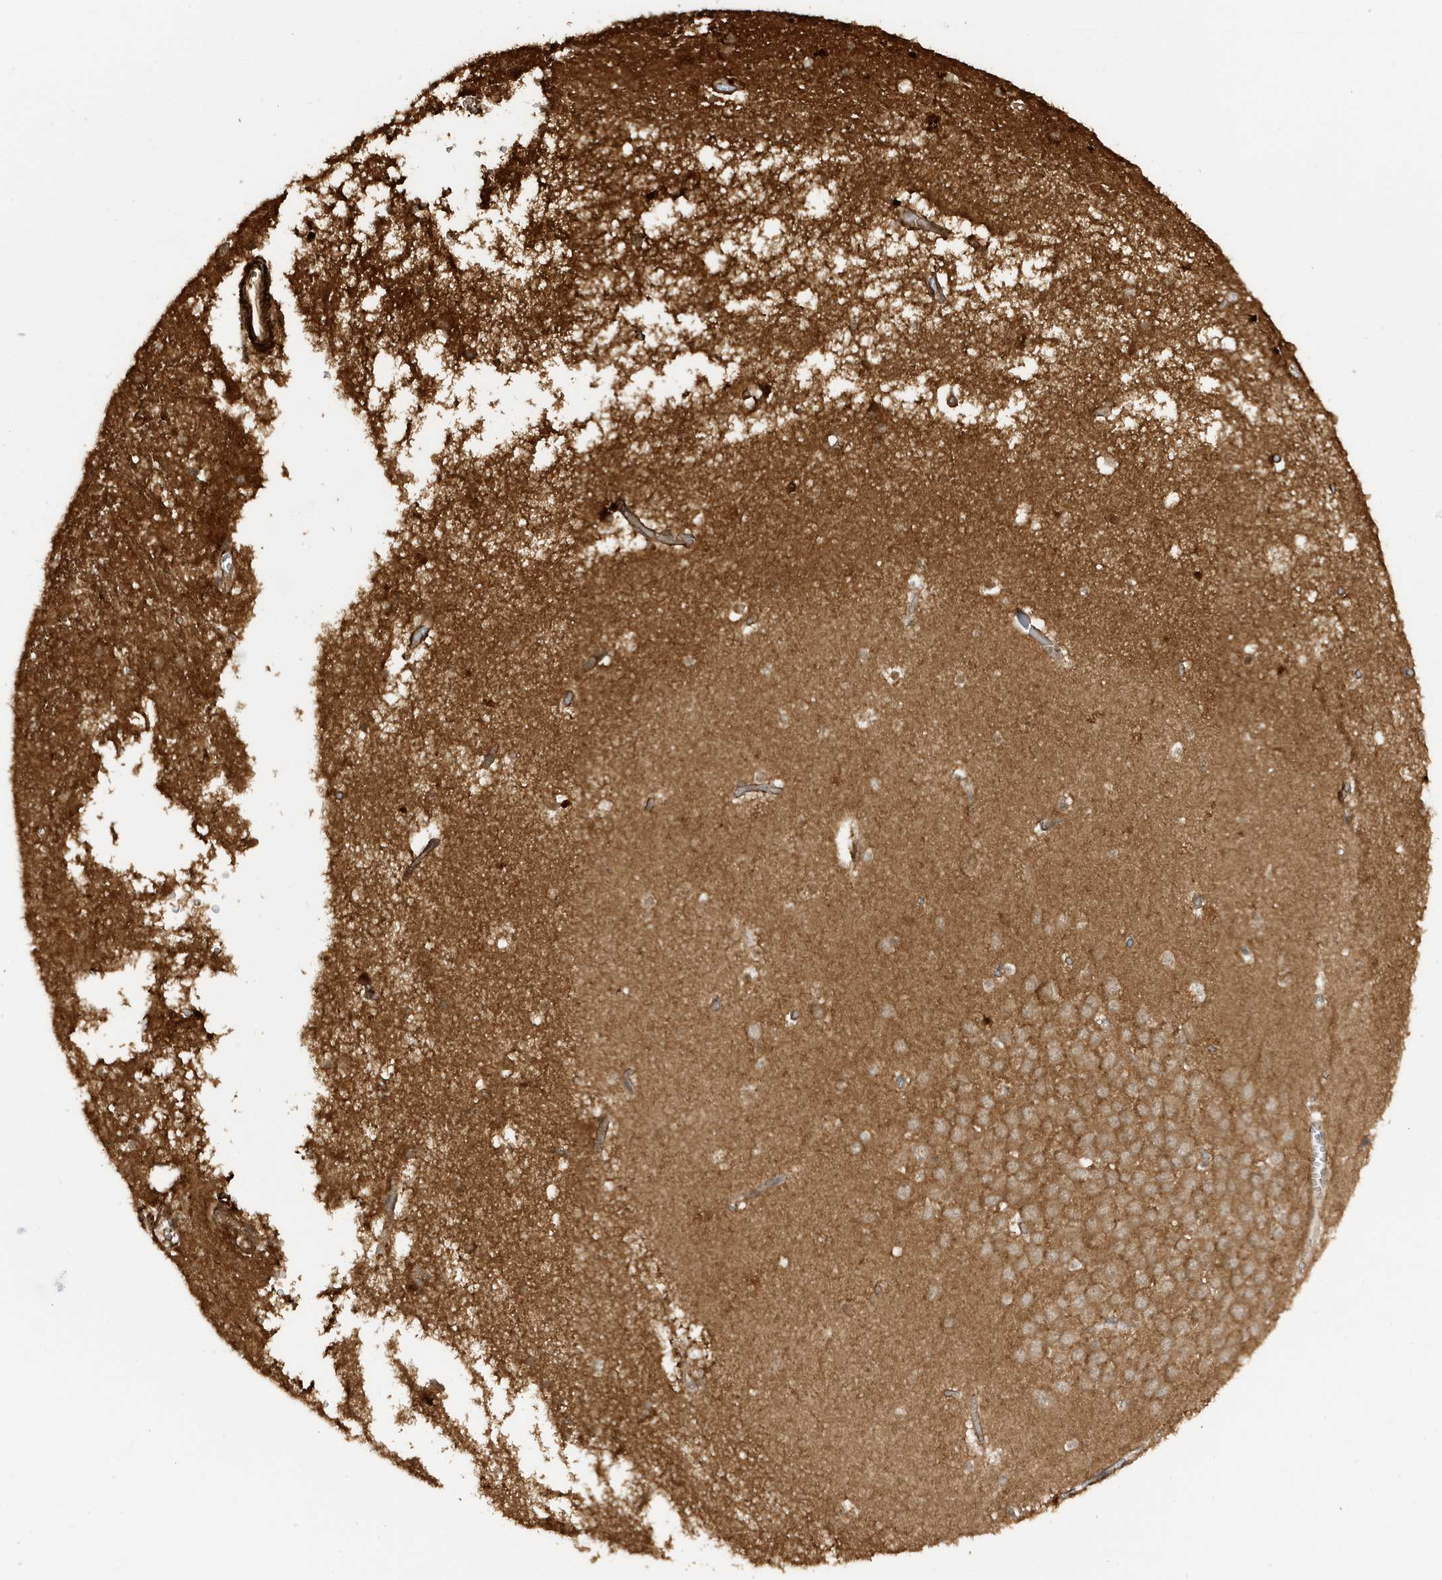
{"staining": {"intensity": "strong", "quantity": "<25%", "location": "cytoplasmic/membranous"}, "tissue": "hippocampus", "cell_type": "Glial cells", "image_type": "normal", "snomed": [{"axis": "morphology", "description": "Normal tissue, NOS"}, {"axis": "topography", "description": "Hippocampus"}], "caption": "An immunohistochemistry (IHC) micrograph of normal tissue is shown. Protein staining in brown shows strong cytoplasmic/membranous positivity in hippocampus within glial cells. (DAB (3,3'-diaminobenzidine) IHC with brightfield microscopy, high magnification).", "gene": "CDC42EP3", "patient": {"sex": "male", "age": 70}}